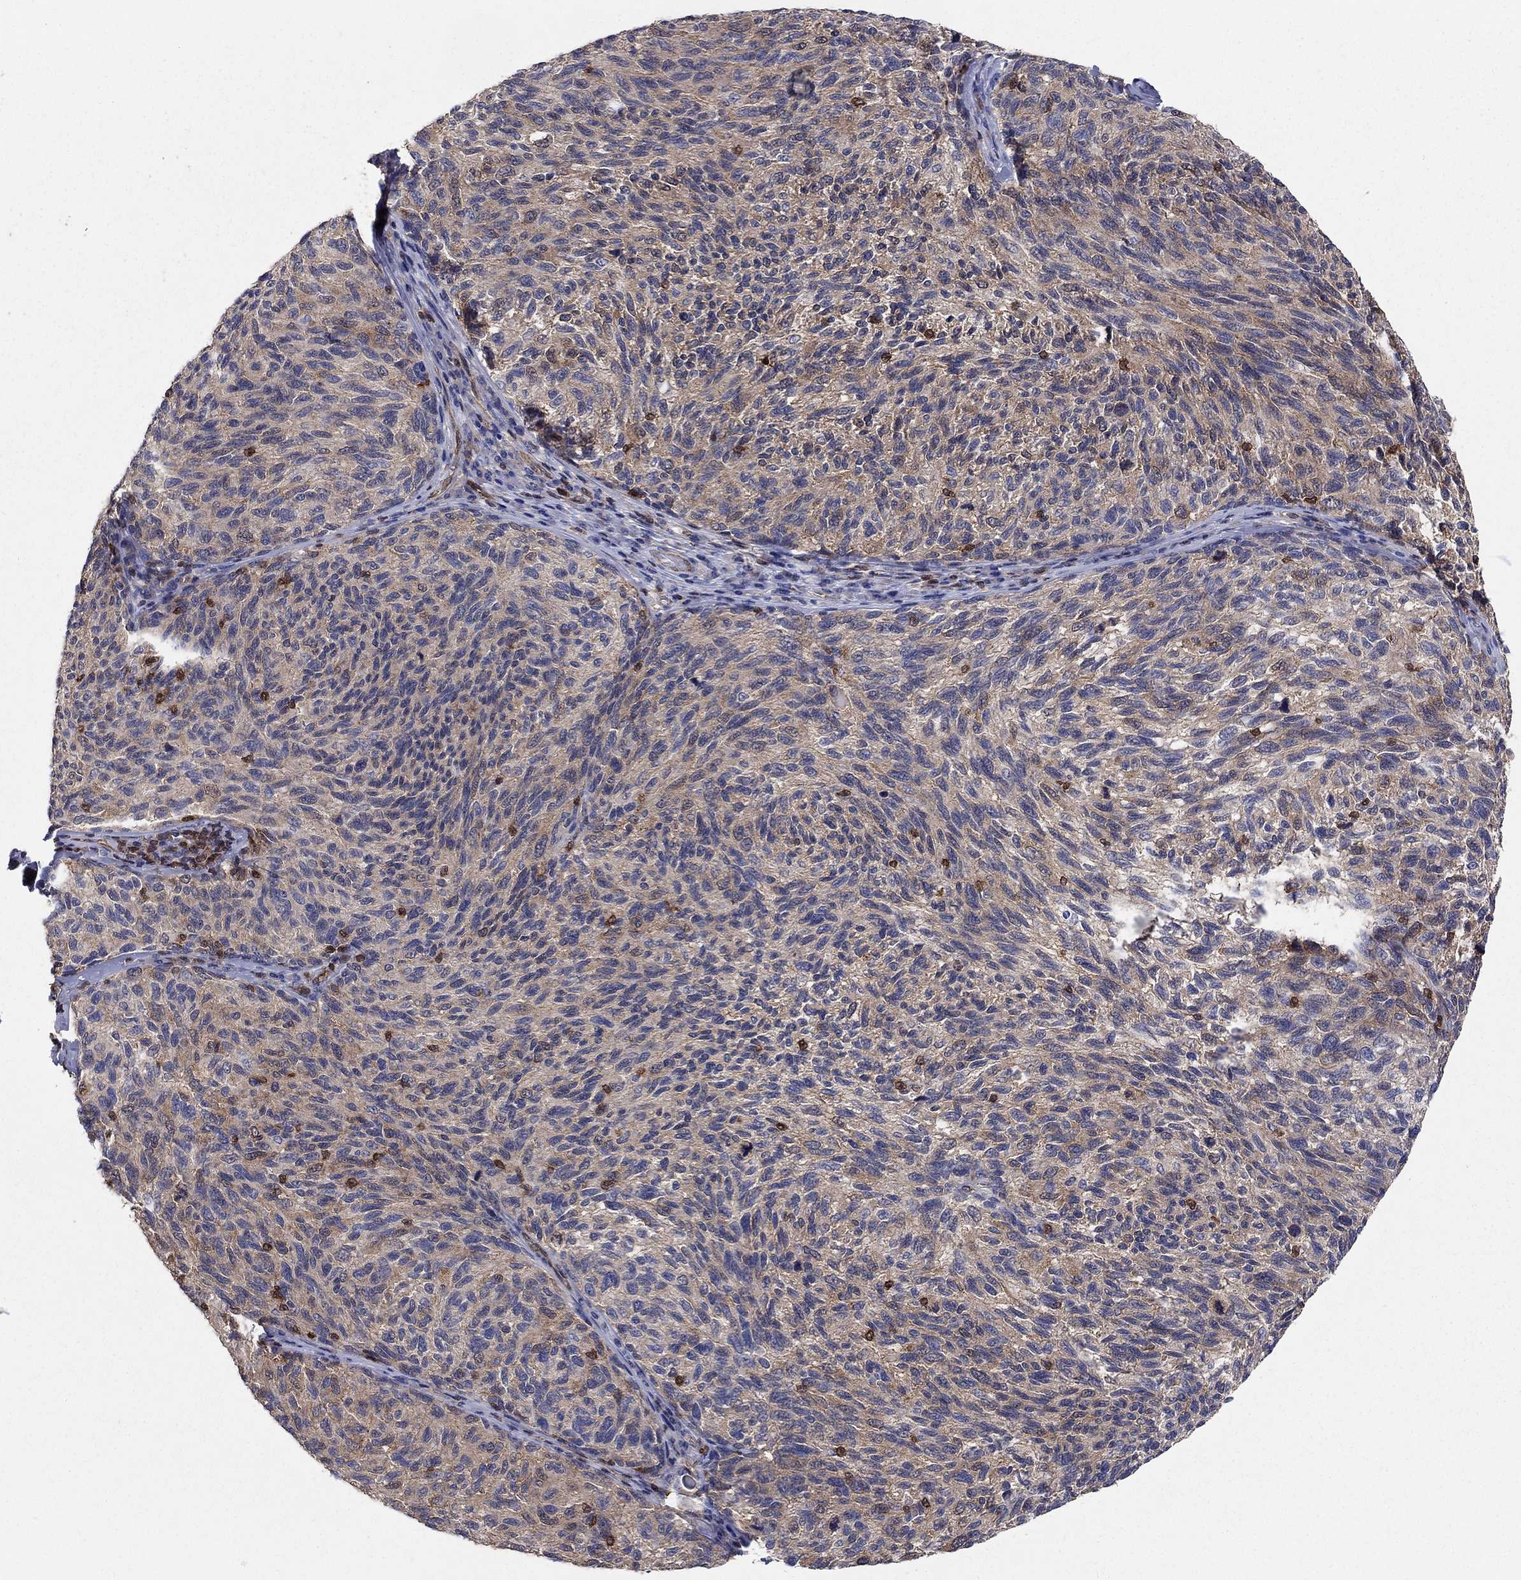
{"staining": {"intensity": "weak", "quantity": ">75%", "location": "cytoplasmic/membranous"}, "tissue": "melanoma", "cell_type": "Tumor cells", "image_type": "cancer", "snomed": [{"axis": "morphology", "description": "Malignant melanoma, NOS"}, {"axis": "topography", "description": "Skin"}], "caption": "Human melanoma stained with a brown dye shows weak cytoplasmic/membranous positive expression in about >75% of tumor cells.", "gene": "AGFG2", "patient": {"sex": "female", "age": 73}}